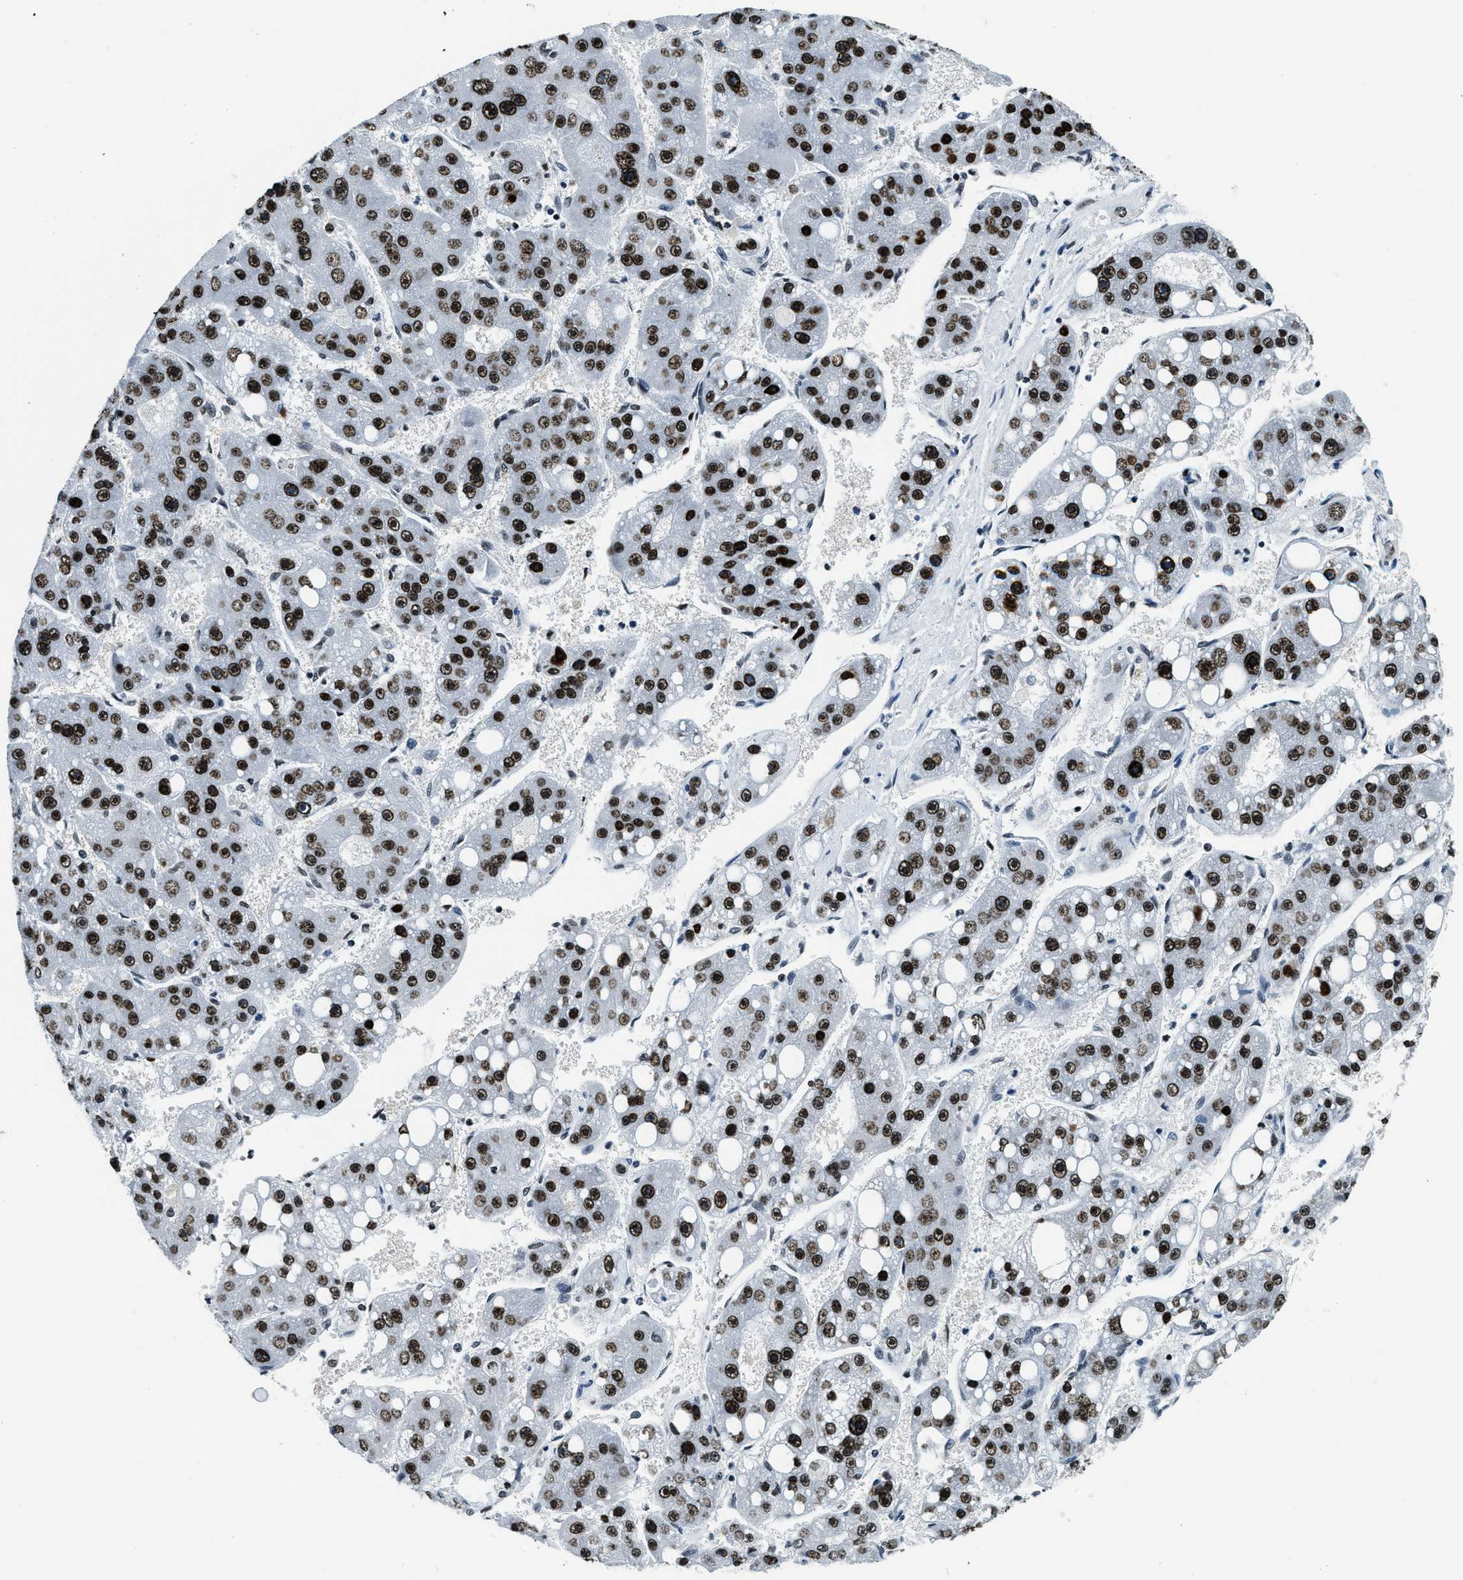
{"staining": {"intensity": "strong", "quantity": ">75%", "location": "nuclear"}, "tissue": "liver cancer", "cell_type": "Tumor cells", "image_type": "cancer", "snomed": [{"axis": "morphology", "description": "Carcinoma, Hepatocellular, NOS"}, {"axis": "topography", "description": "Liver"}], "caption": "Immunohistochemistry (IHC) photomicrograph of neoplastic tissue: human liver hepatocellular carcinoma stained using IHC exhibits high levels of strong protein expression localized specifically in the nuclear of tumor cells, appearing as a nuclear brown color.", "gene": "TOP1", "patient": {"sex": "female", "age": 61}}